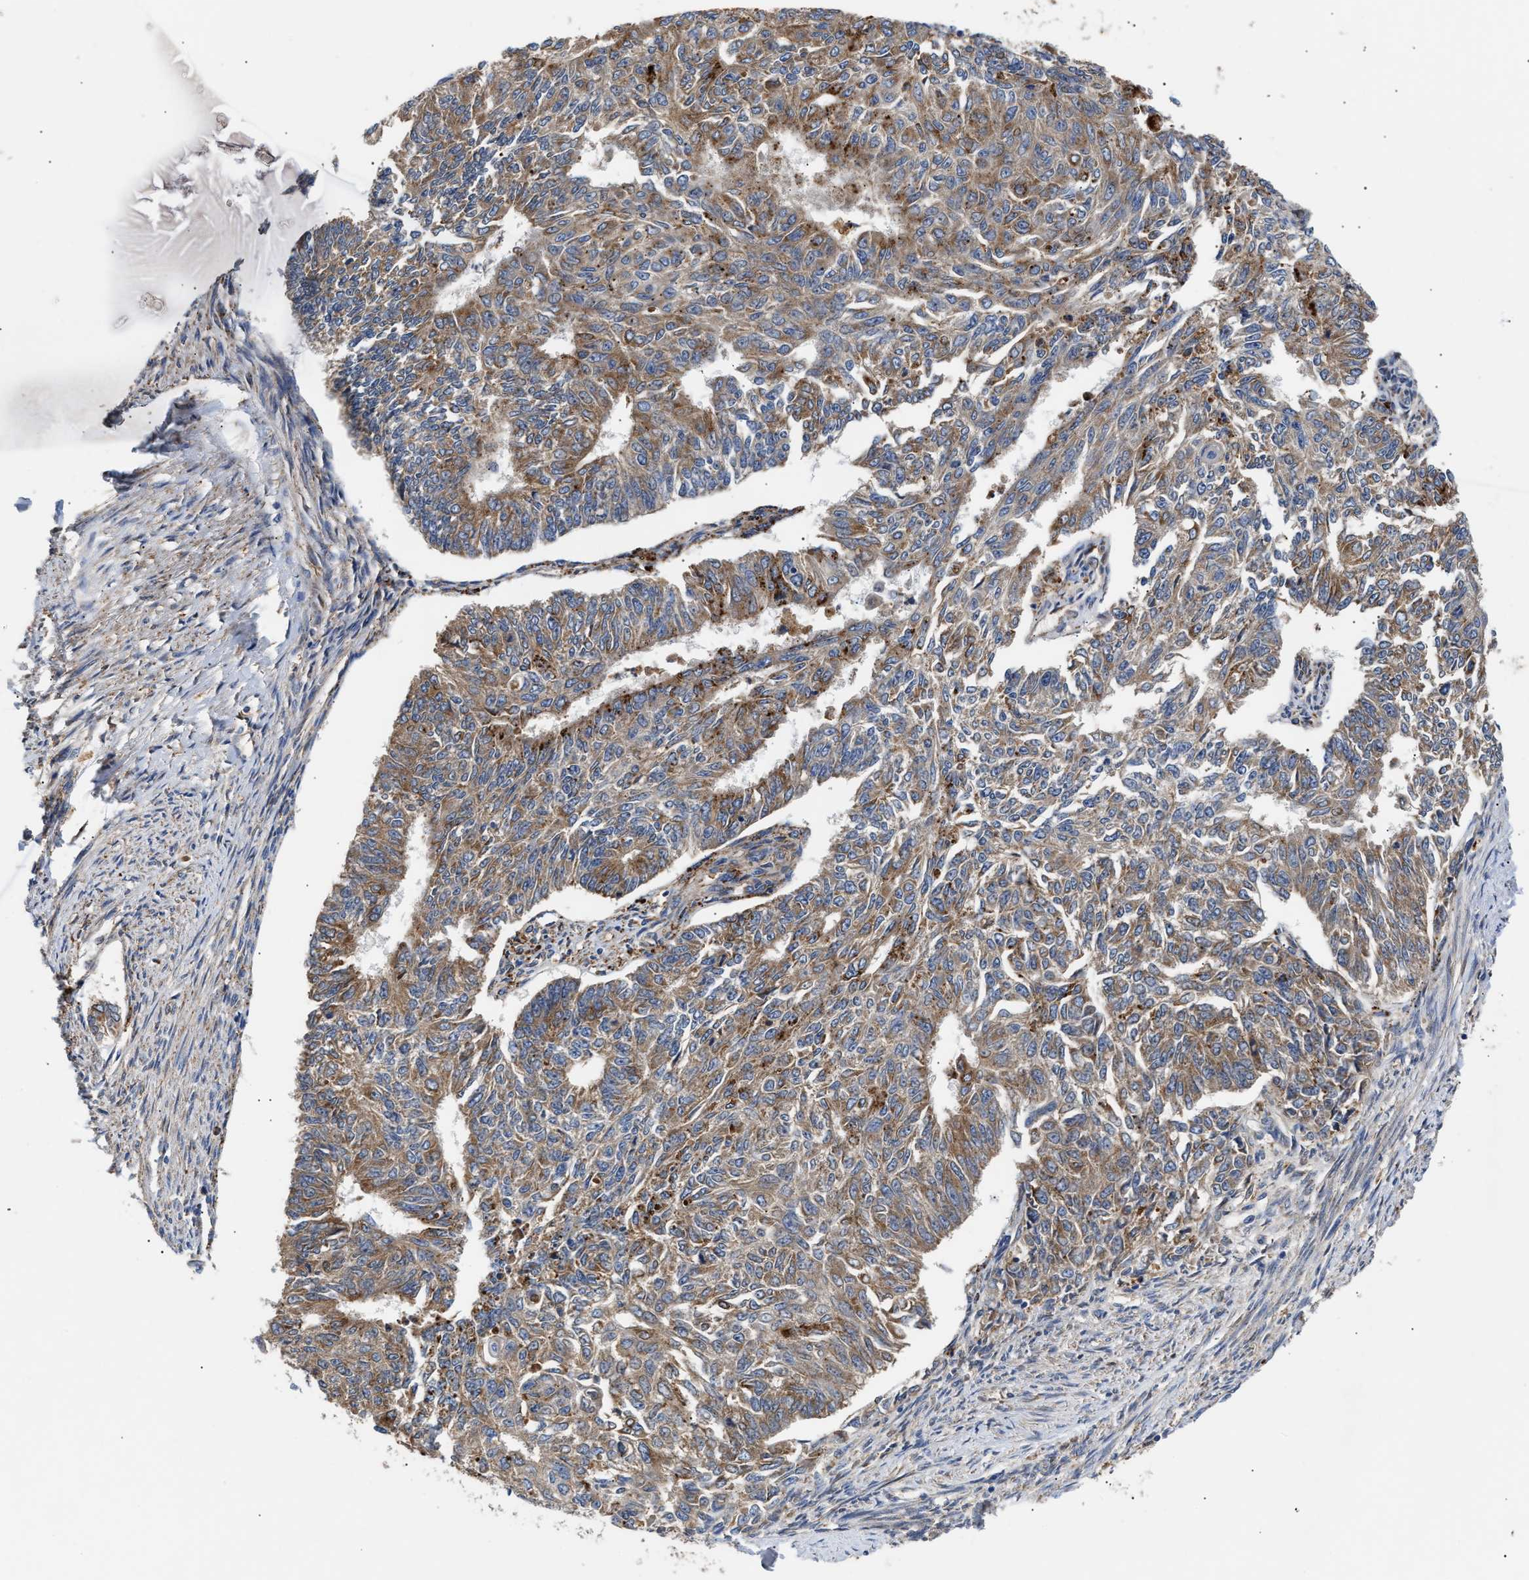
{"staining": {"intensity": "moderate", "quantity": ">75%", "location": "cytoplasmic/membranous"}, "tissue": "endometrial cancer", "cell_type": "Tumor cells", "image_type": "cancer", "snomed": [{"axis": "morphology", "description": "Adenocarcinoma, NOS"}, {"axis": "topography", "description": "Endometrium"}], "caption": "A high-resolution micrograph shows immunohistochemistry (IHC) staining of endometrial cancer, which displays moderate cytoplasmic/membranous staining in about >75% of tumor cells.", "gene": "CCDC146", "patient": {"sex": "female", "age": 32}}